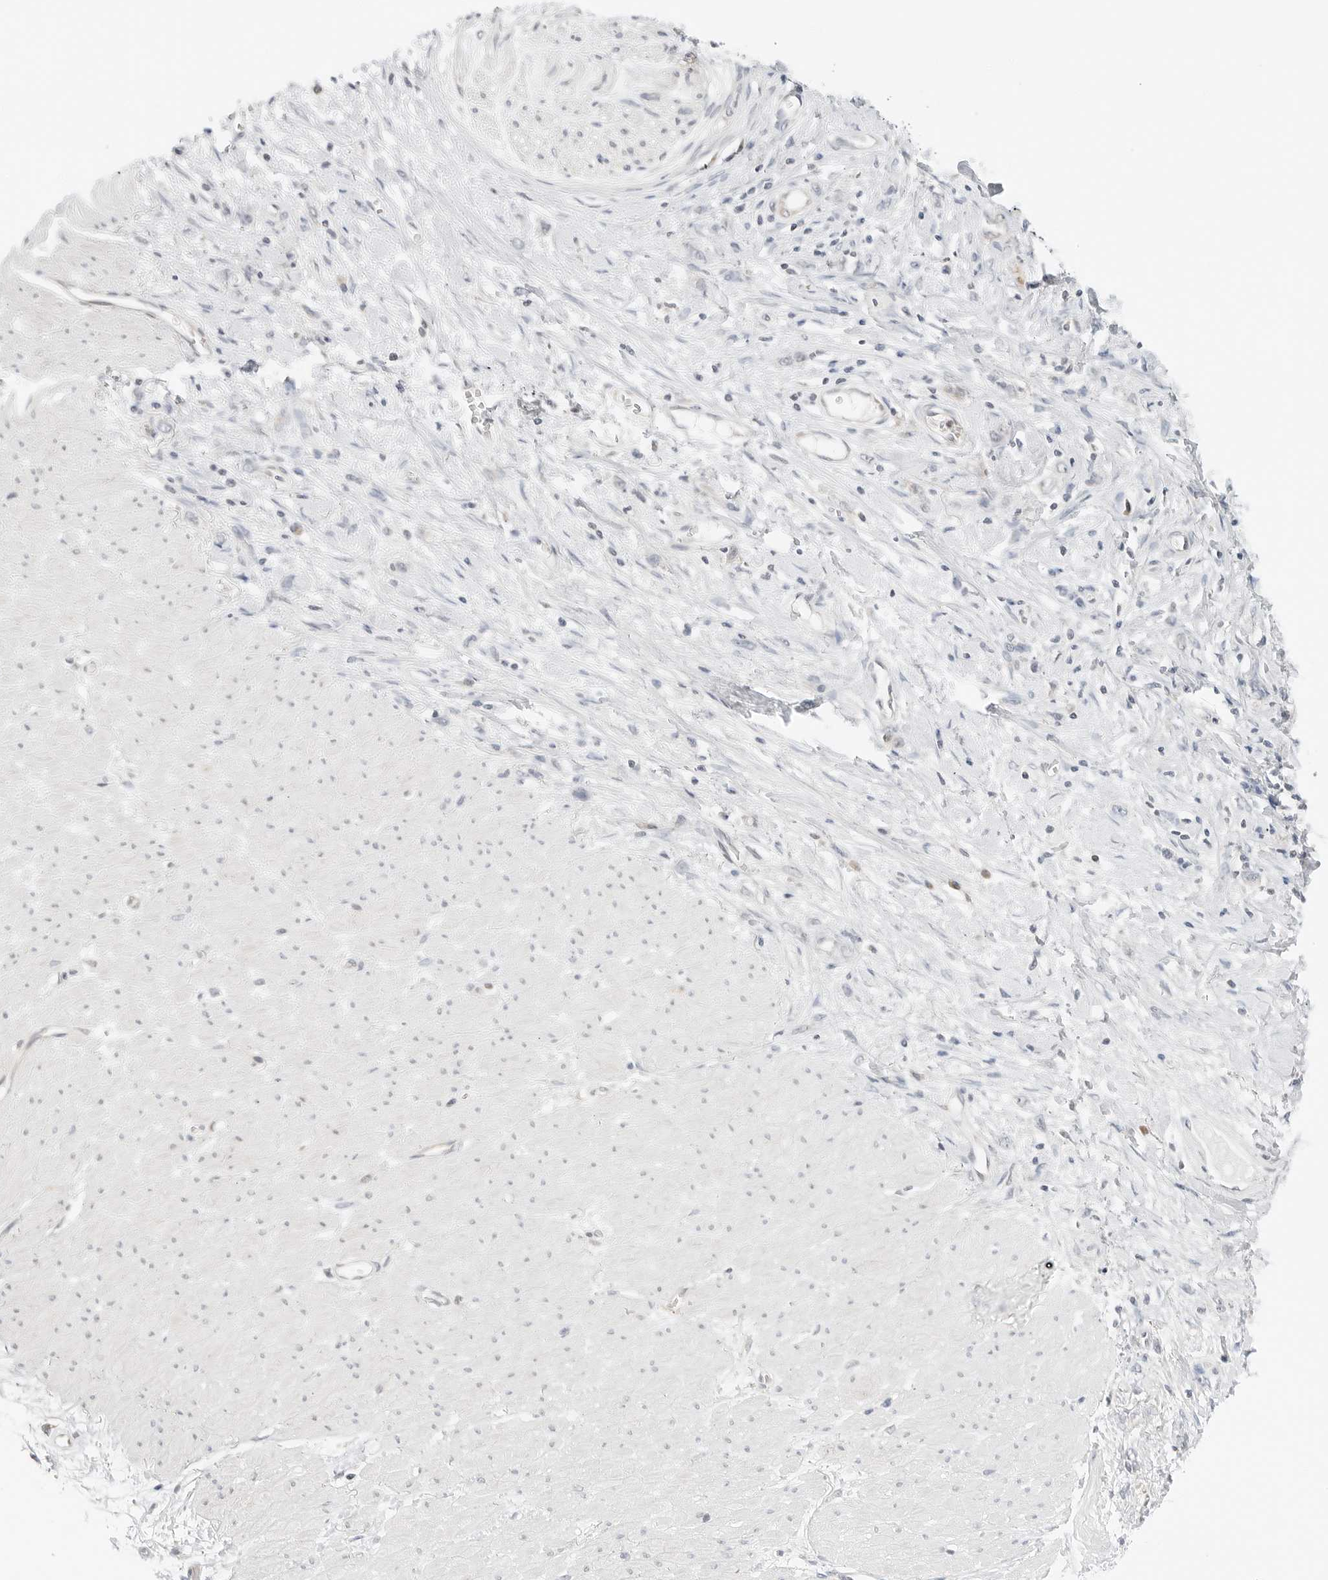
{"staining": {"intensity": "negative", "quantity": "none", "location": "none"}, "tissue": "stomach cancer", "cell_type": "Tumor cells", "image_type": "cancer", "snomed": [{"axis": "morphology", "description": "Adenocarcinoma, NOS"}, {"axis": "topography", "description": "Stomach"}], "caption": "Tumor cells are negative for protein expression in human stomach cancer.", "gene": "IQCC", "patient": {"sex": "female", "age": 76}}